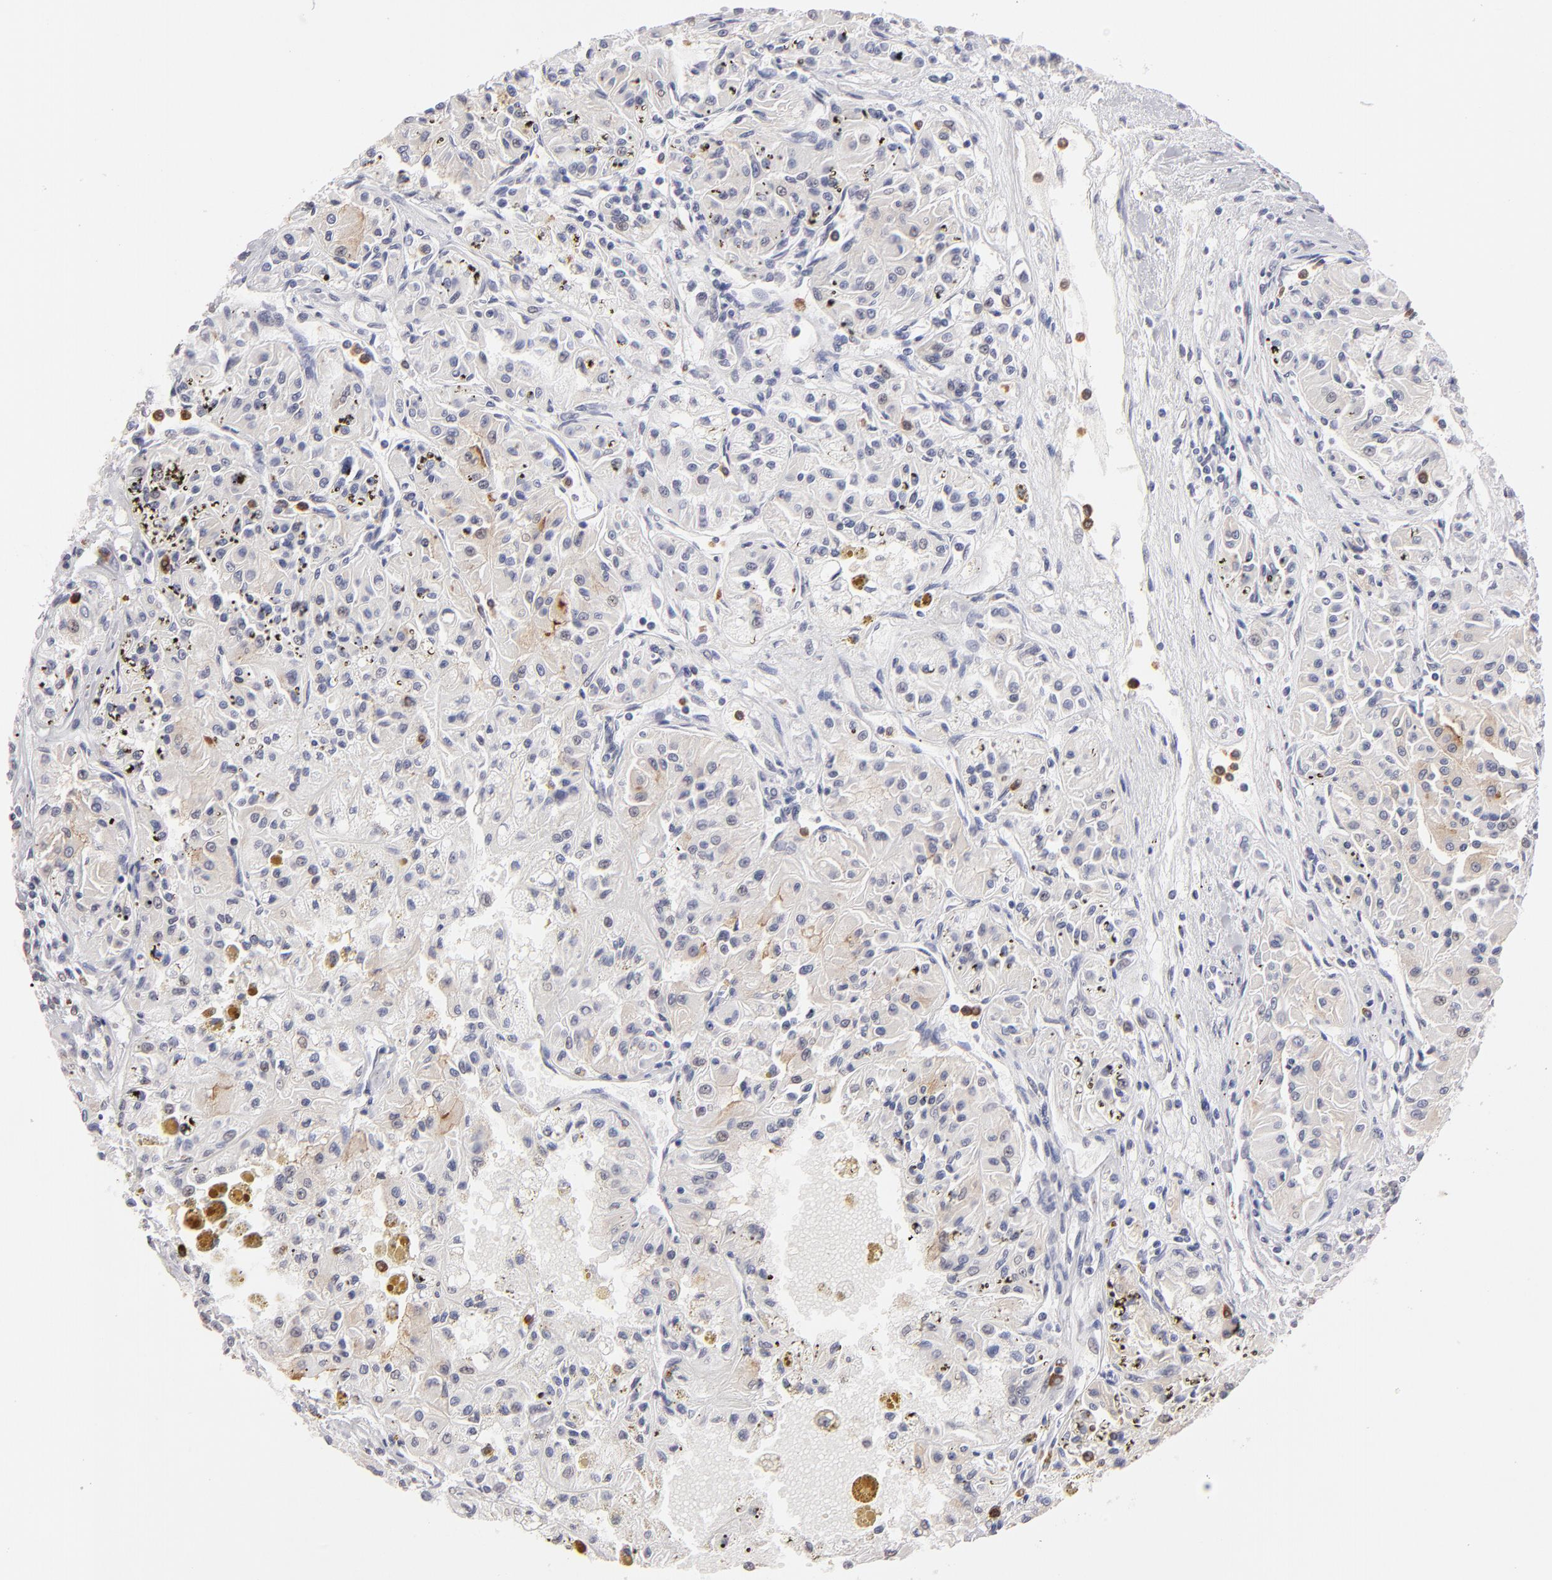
{"staining": {"intensity": "negative", "quantity": "none", "location": "none"}, "tissue": "renal cancer", "cell_type": "Tumor cells", "image_type": "cancer", "snomed": [{"axis": "morphology", "description": "Adenocarcinoma, NOS"}, {"axis": "topography", "description": "Kidney"}], "caption": "An image of renal cancer (adenocarcinoma) stained for a protein shows no brown staining in tumor cells.", "gene": "MGAM", "patient": {"sex": "male", "age": 78}}